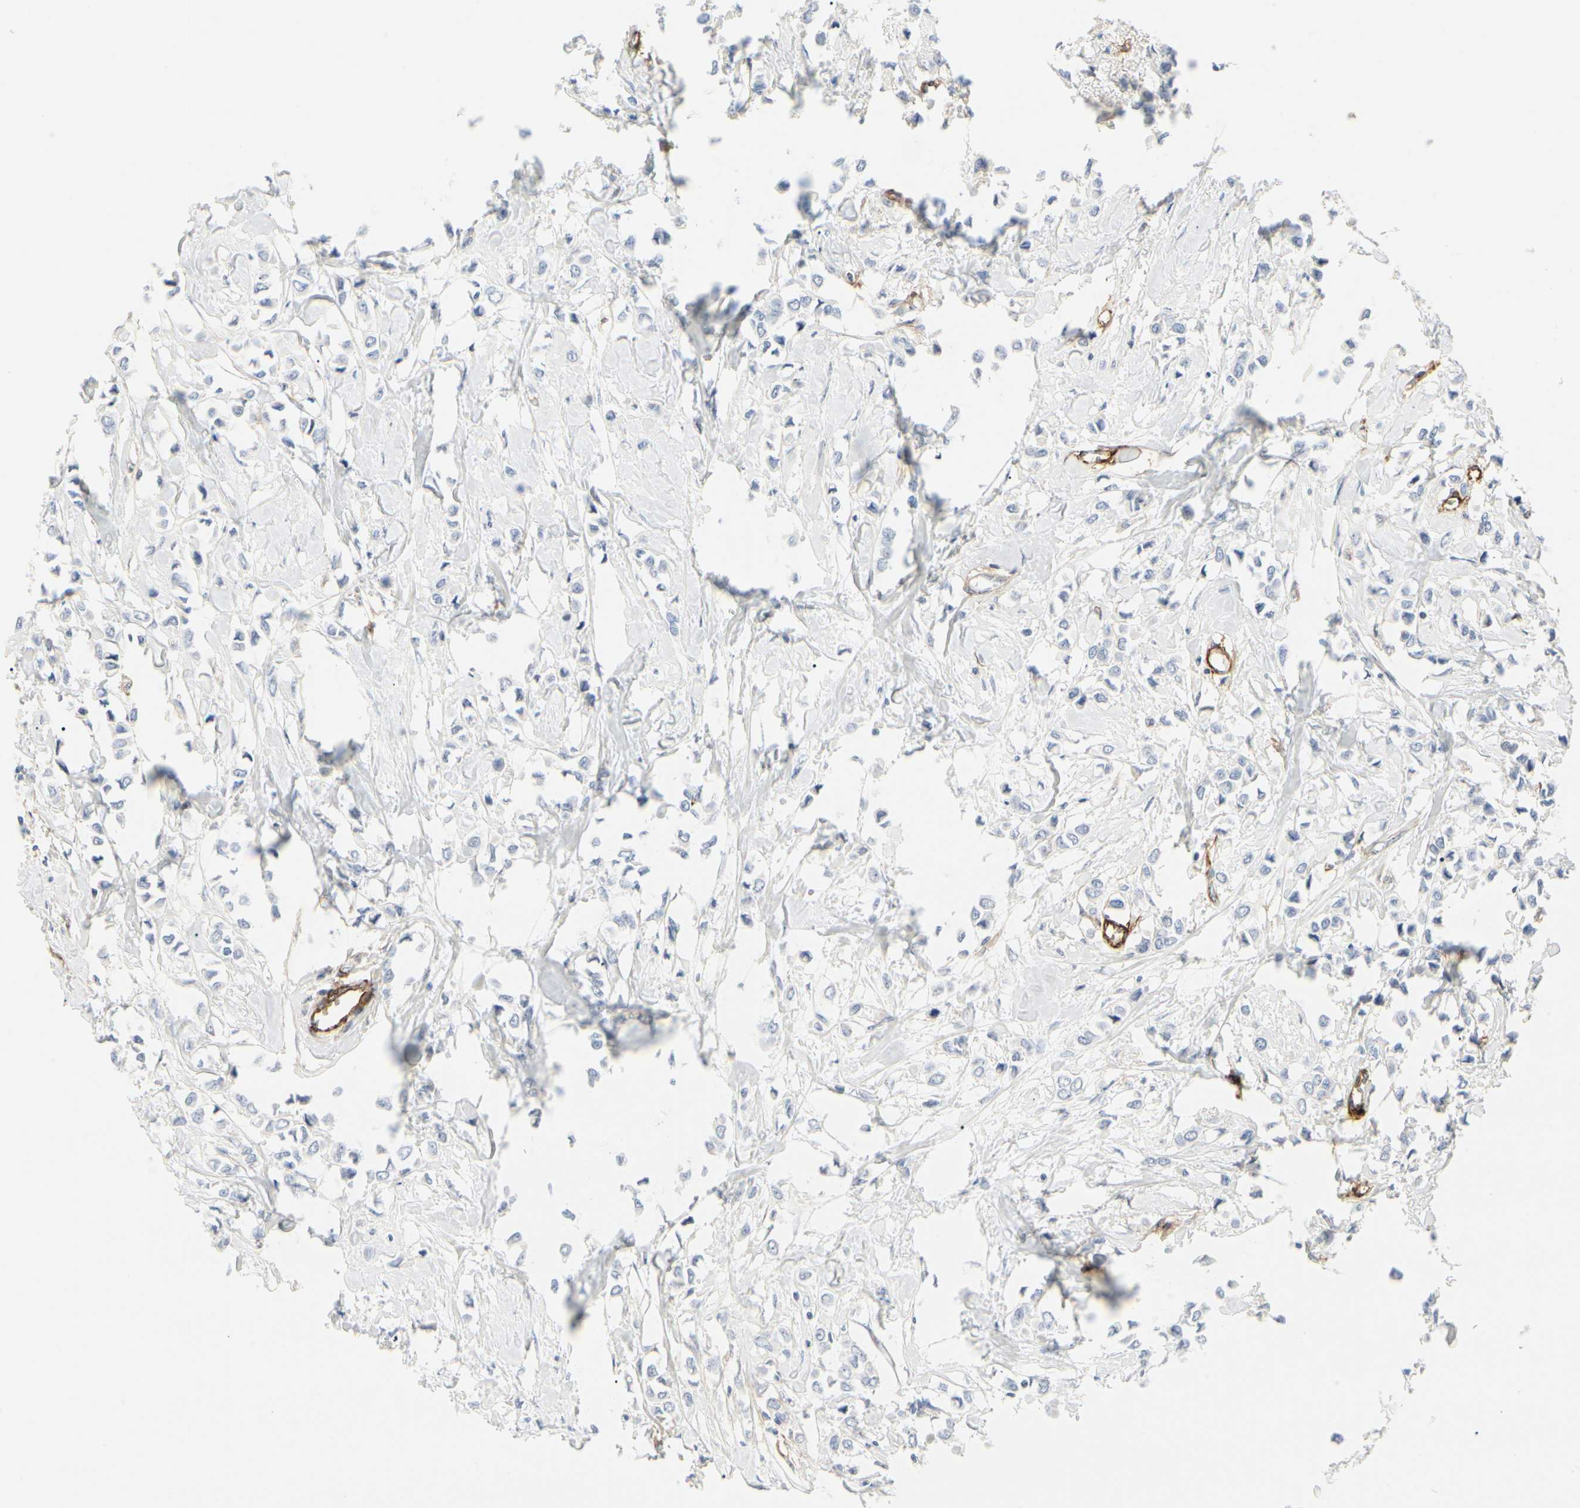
{"staining": {"intensity": "negative", "quantity": "none", "location": "none"}, "tissue": "breast cancer", "cell_type": "Tumor cells", "image_type": "cancer", "snomed": [{"axis": "morphology", "description": "Lobular carcinoma"}, {"axis": "topography", "description": "Breast"}], "caption": "Immunohistochemistry (IHC) micrograph of neoplastic tissue: breast cancer stained with DAB (3,3'-diaminobenzidine) reveals no significant protein expression in tumor cells. (Stains: DAB immunohistochemistry with hematoxylin counter stain, Microscopy: brightfield microscopy at high magnification).", "gene": "GGT5", "patient": {"sex": "female", "age": 51}}